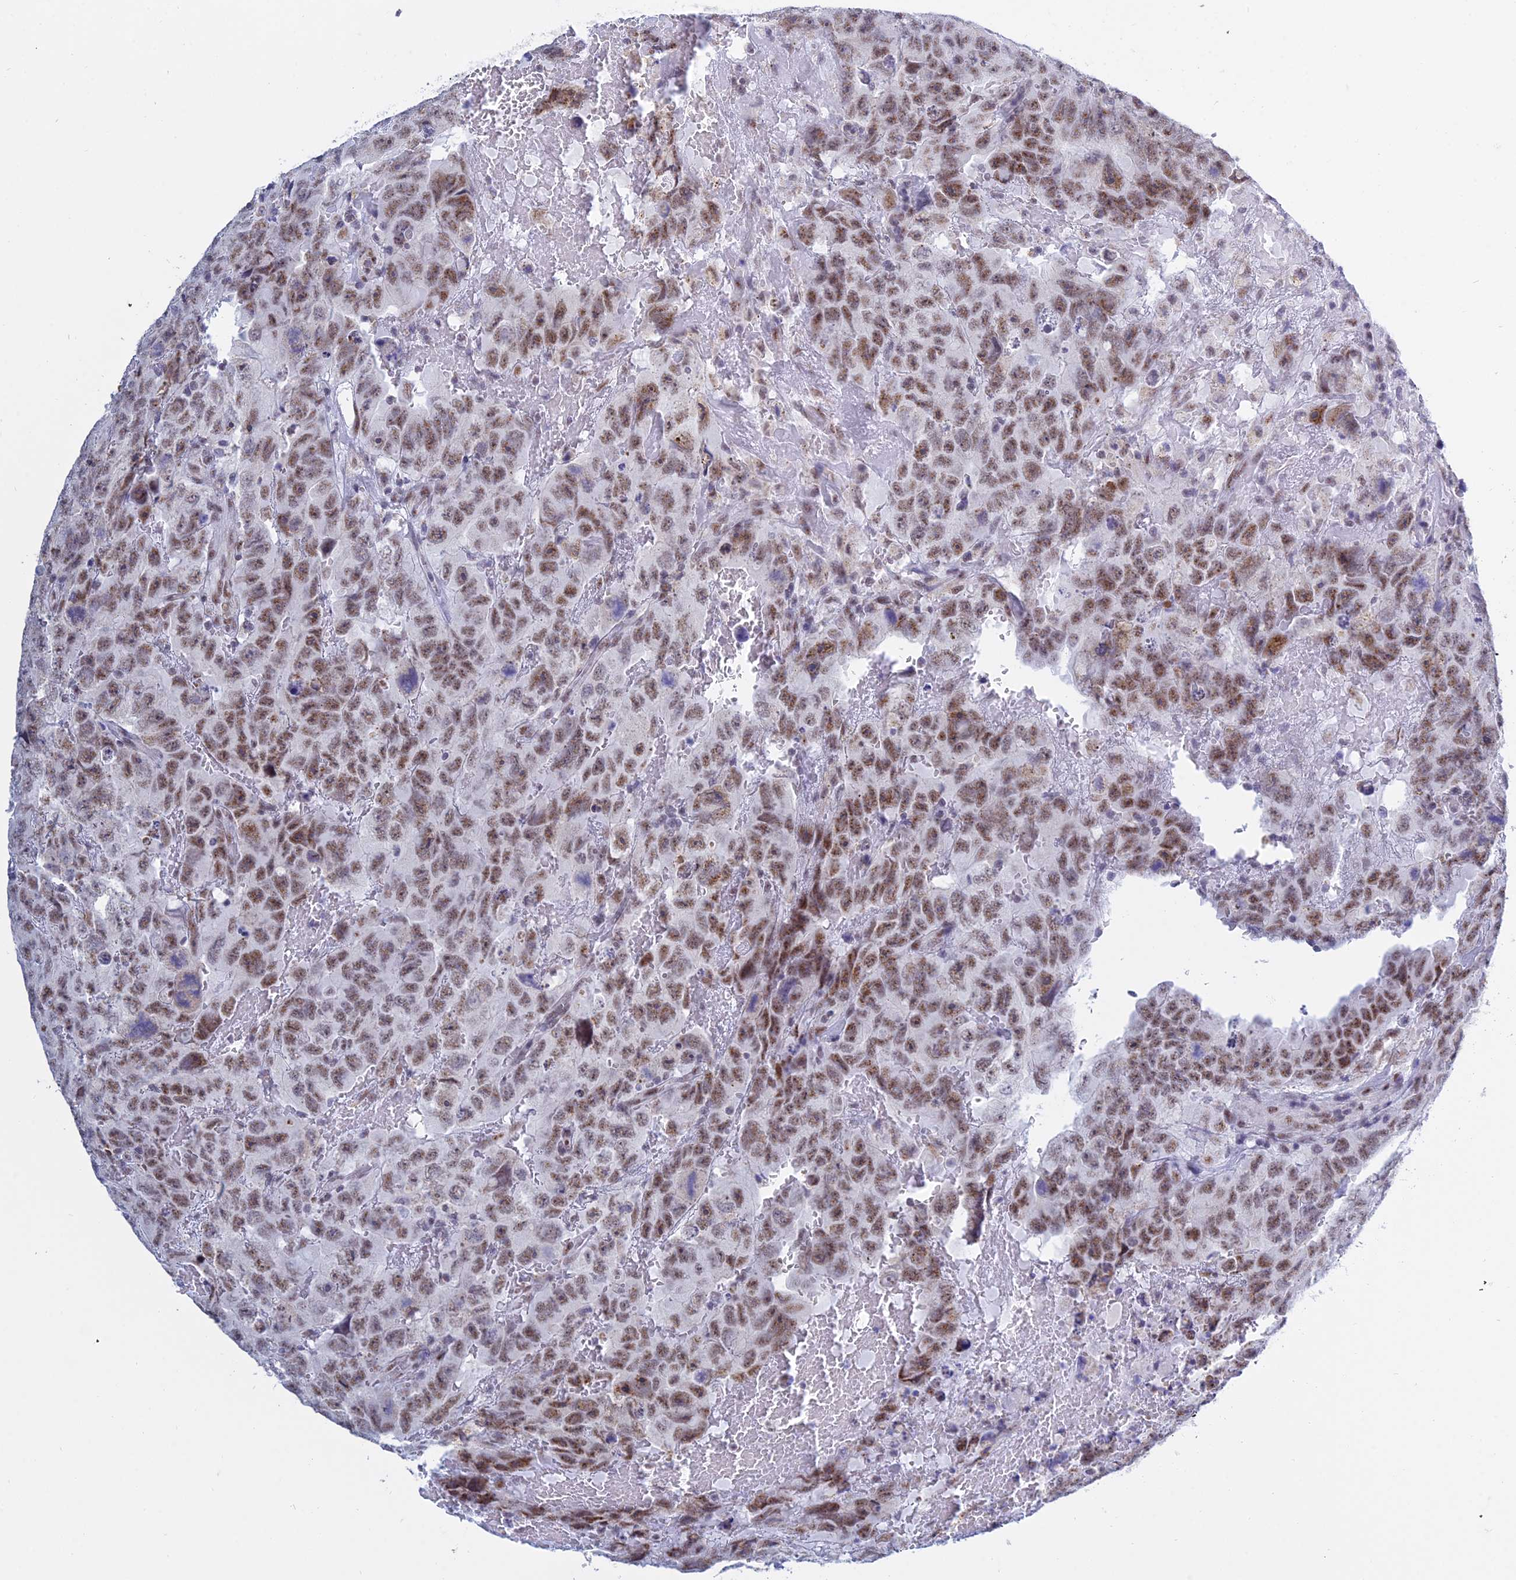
{"staining": {"intensity": "strong", "quantity": ">75%", "location": "nuclear"}, "tissue": "testis cancer", "cell_type": "Tumor cells", "image_type": "cancer", "snomed": [{"axis": "morphology", "description": "Carcinoma, Embryonal, NOS"}, {"axis": "topography", "description": "Testis"}], "caption": "Strong nuclear staining is seen in approximately >75% of tumor cells in testis embryonal carcinoma.", "gene": "KLF14", "patient": {"sex": "male", "age": 45}}